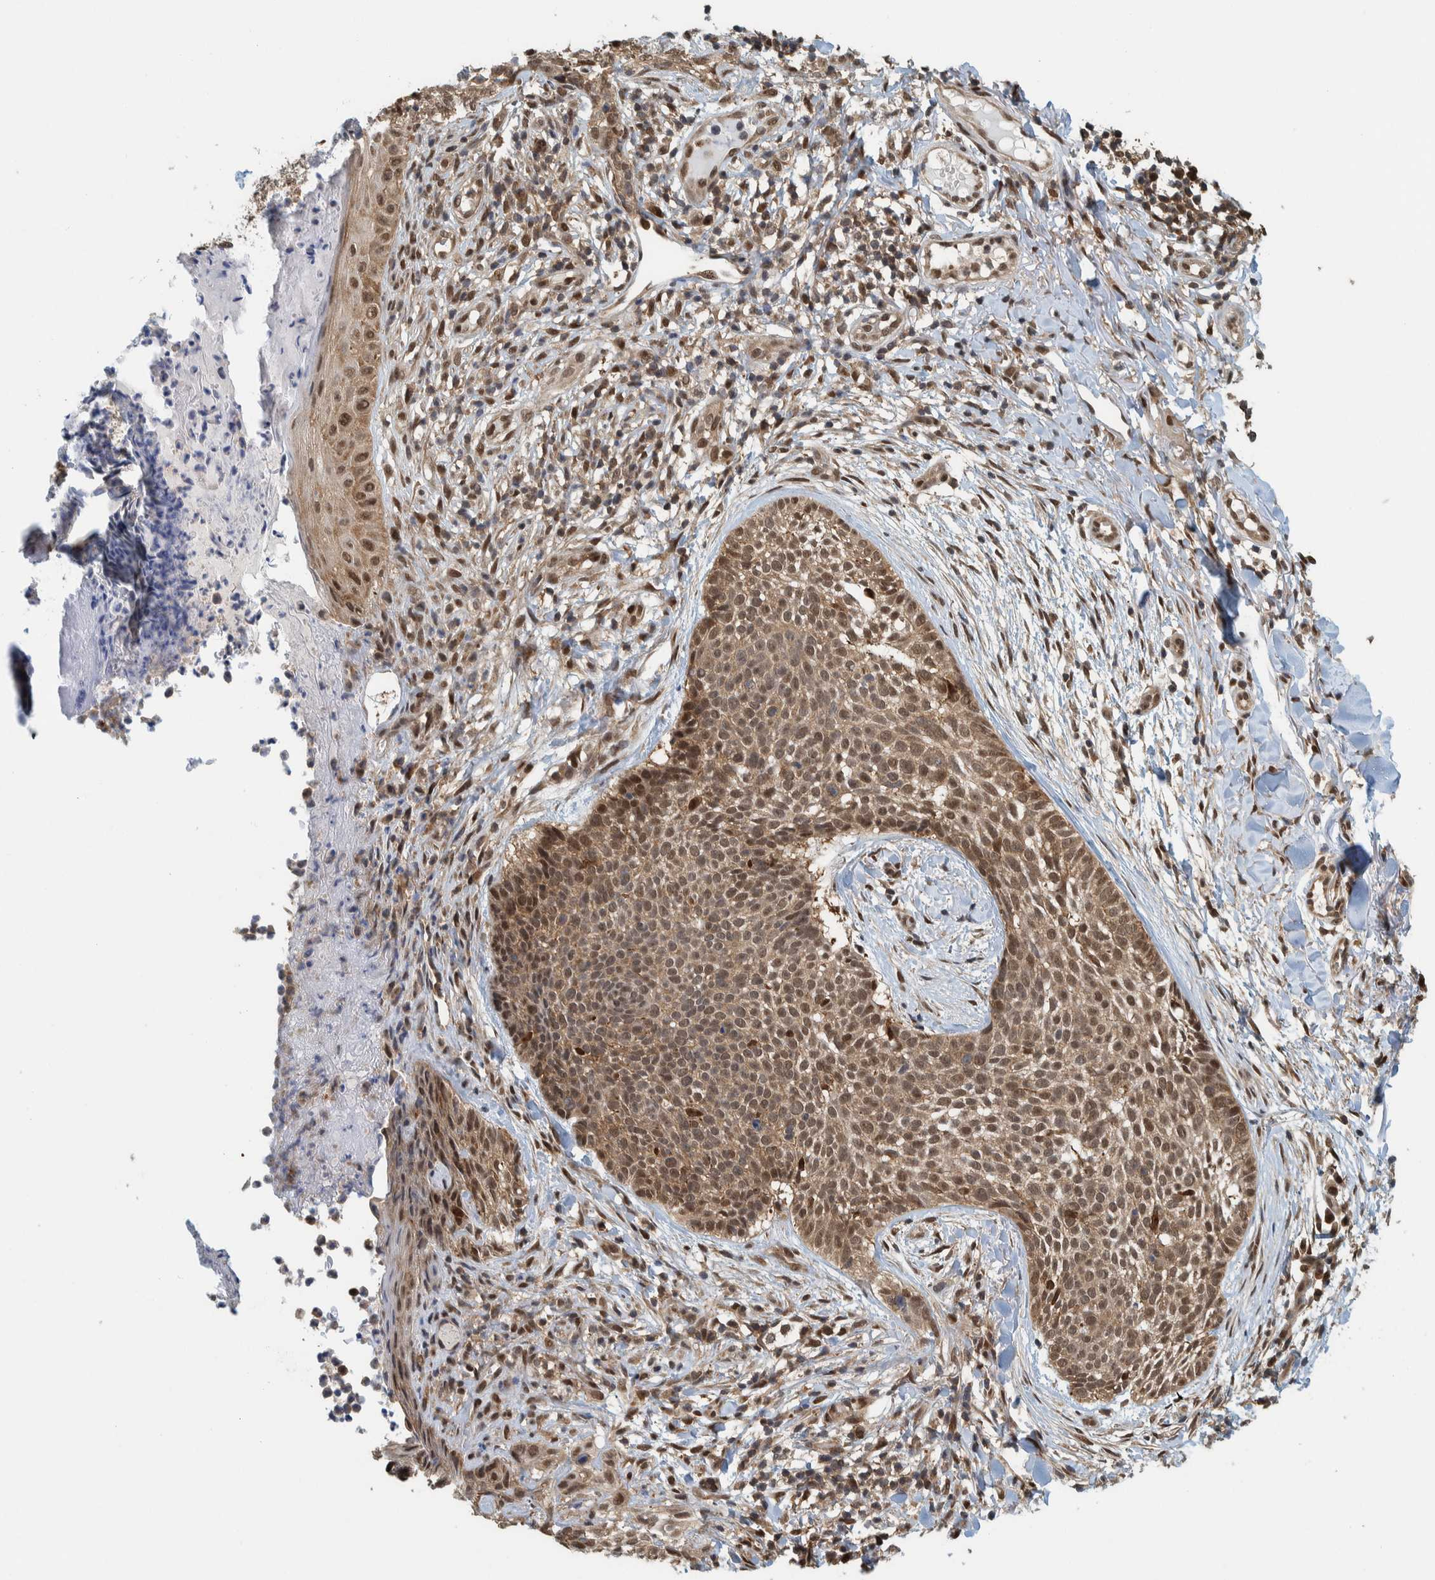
{"staining": {"intensity": "moderate", "quantity": ">75%", "location": "cytoplasmic/membranous,nuclear"}, "tissue": "skin cancer", "cell_type": "Tumor cells", "image_type": "cancer", "snomed": [{"axis": "morphology", "description": "Normal tissue, NOS"}, {"axis": "morphology", "description": "Basal cell carcinoma"}, {"axis": "topography", "description": "Skin"}], "caption": "Skin basal cell carcinoma was stained to show a protein in brown. There is medium levels of moderate cytoplasmic/membranous and nuclear expression in approximately >75% of tumor cells. The protein is stained brown, and the nuclei are stained in blue (DAB (3,3'-diaminobenzidine) IHC with brightfield microscopy, high magnification).", "gene": "COPS3", "patient": {"sex": "male", "age": 67}}